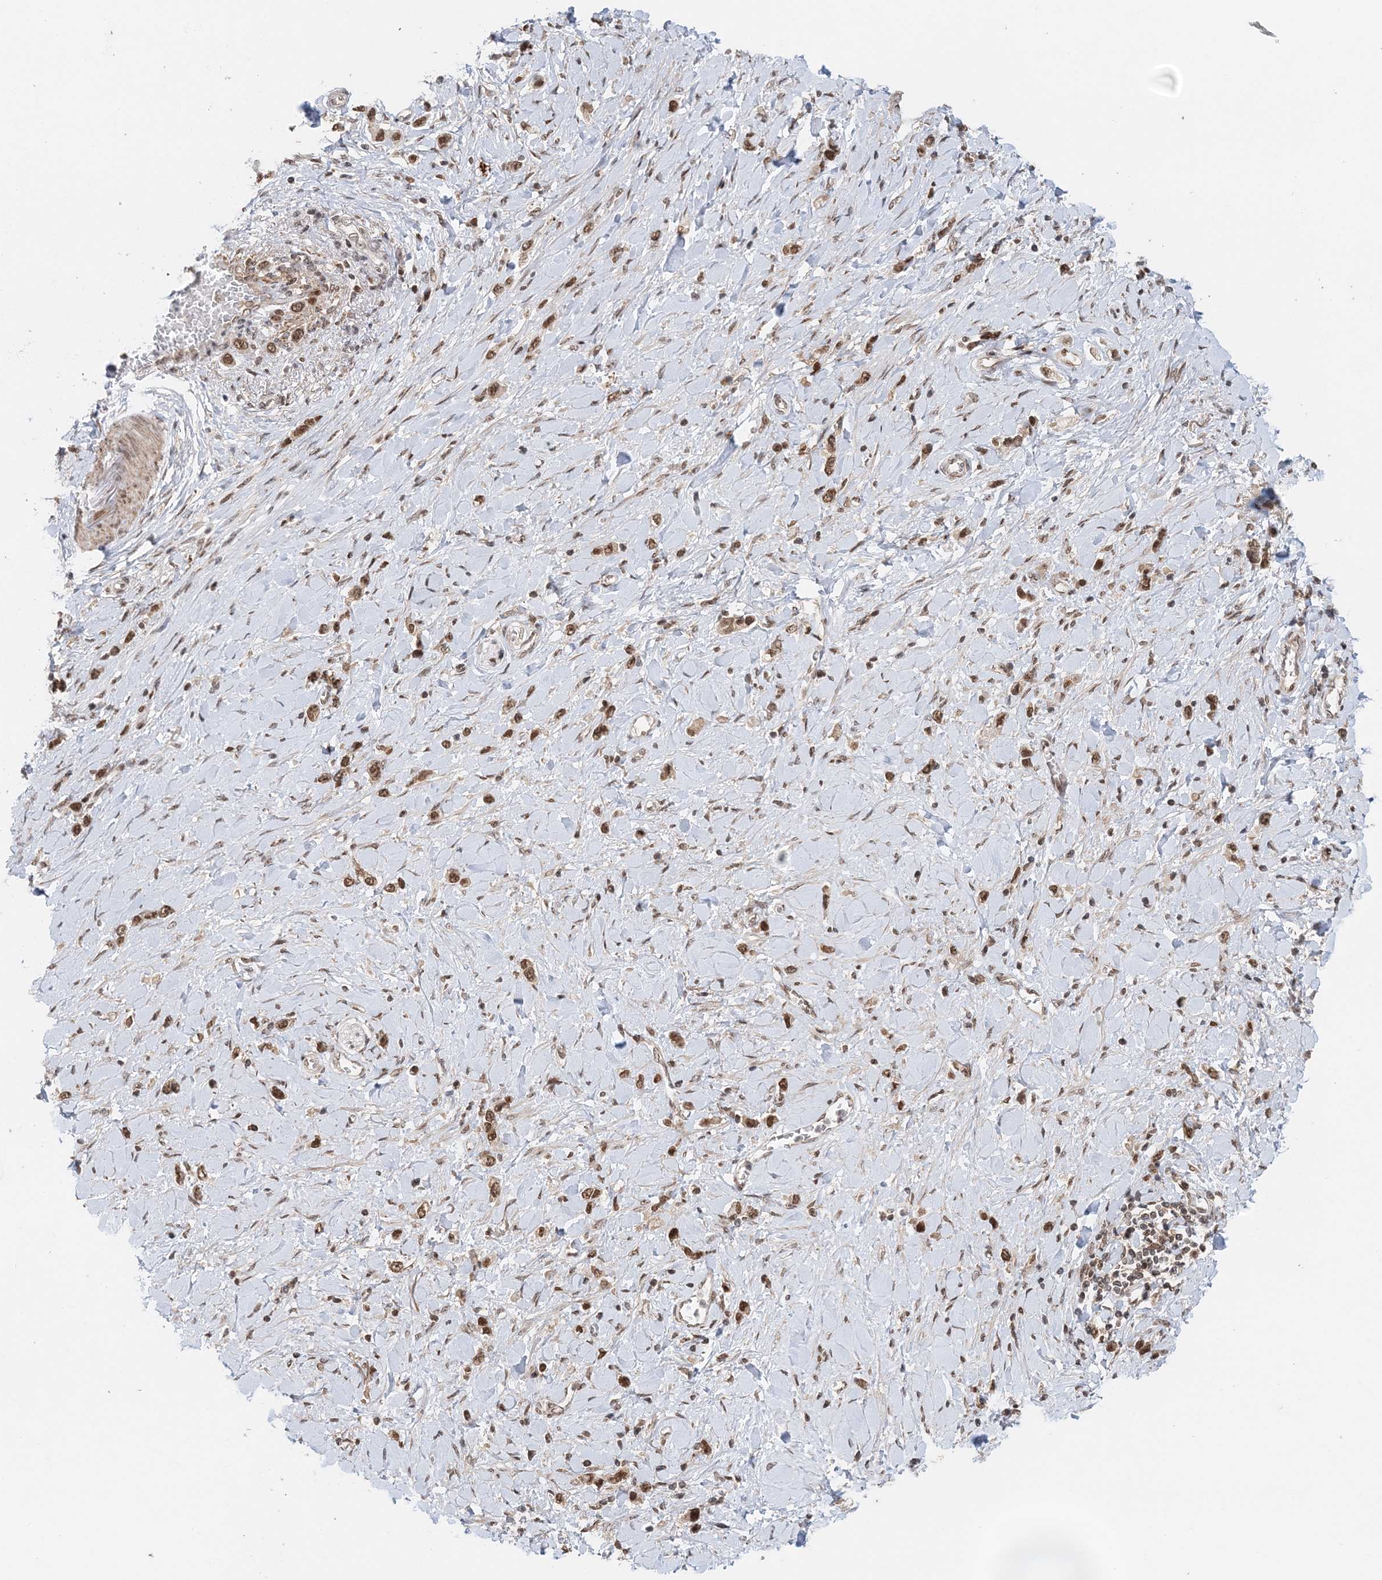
{"staining": {"intensity": "moderate", "quantity": ">75%", "location": "nuclear"}, "tissue": "stomach cancer", "cell_type": "Tumor cells", "image_type": "cancer", "snomed": [{"axis": "morphology", "description": "Normal tissue, NOS"}, {"axis": "morphology", "description": "Adenocarcinoma, NOS"}, {"axis": "topography", "description": "Stomach, upper"}, {"axis": "topography", "description": "Stomach"}], "caption": "A micrograph of stomach cancer stained for a protein demonstrates moderate nuclear brown staining in tumor cells.", "gene": "NOA1", "patient": {"sex": "female", "age": 65}}